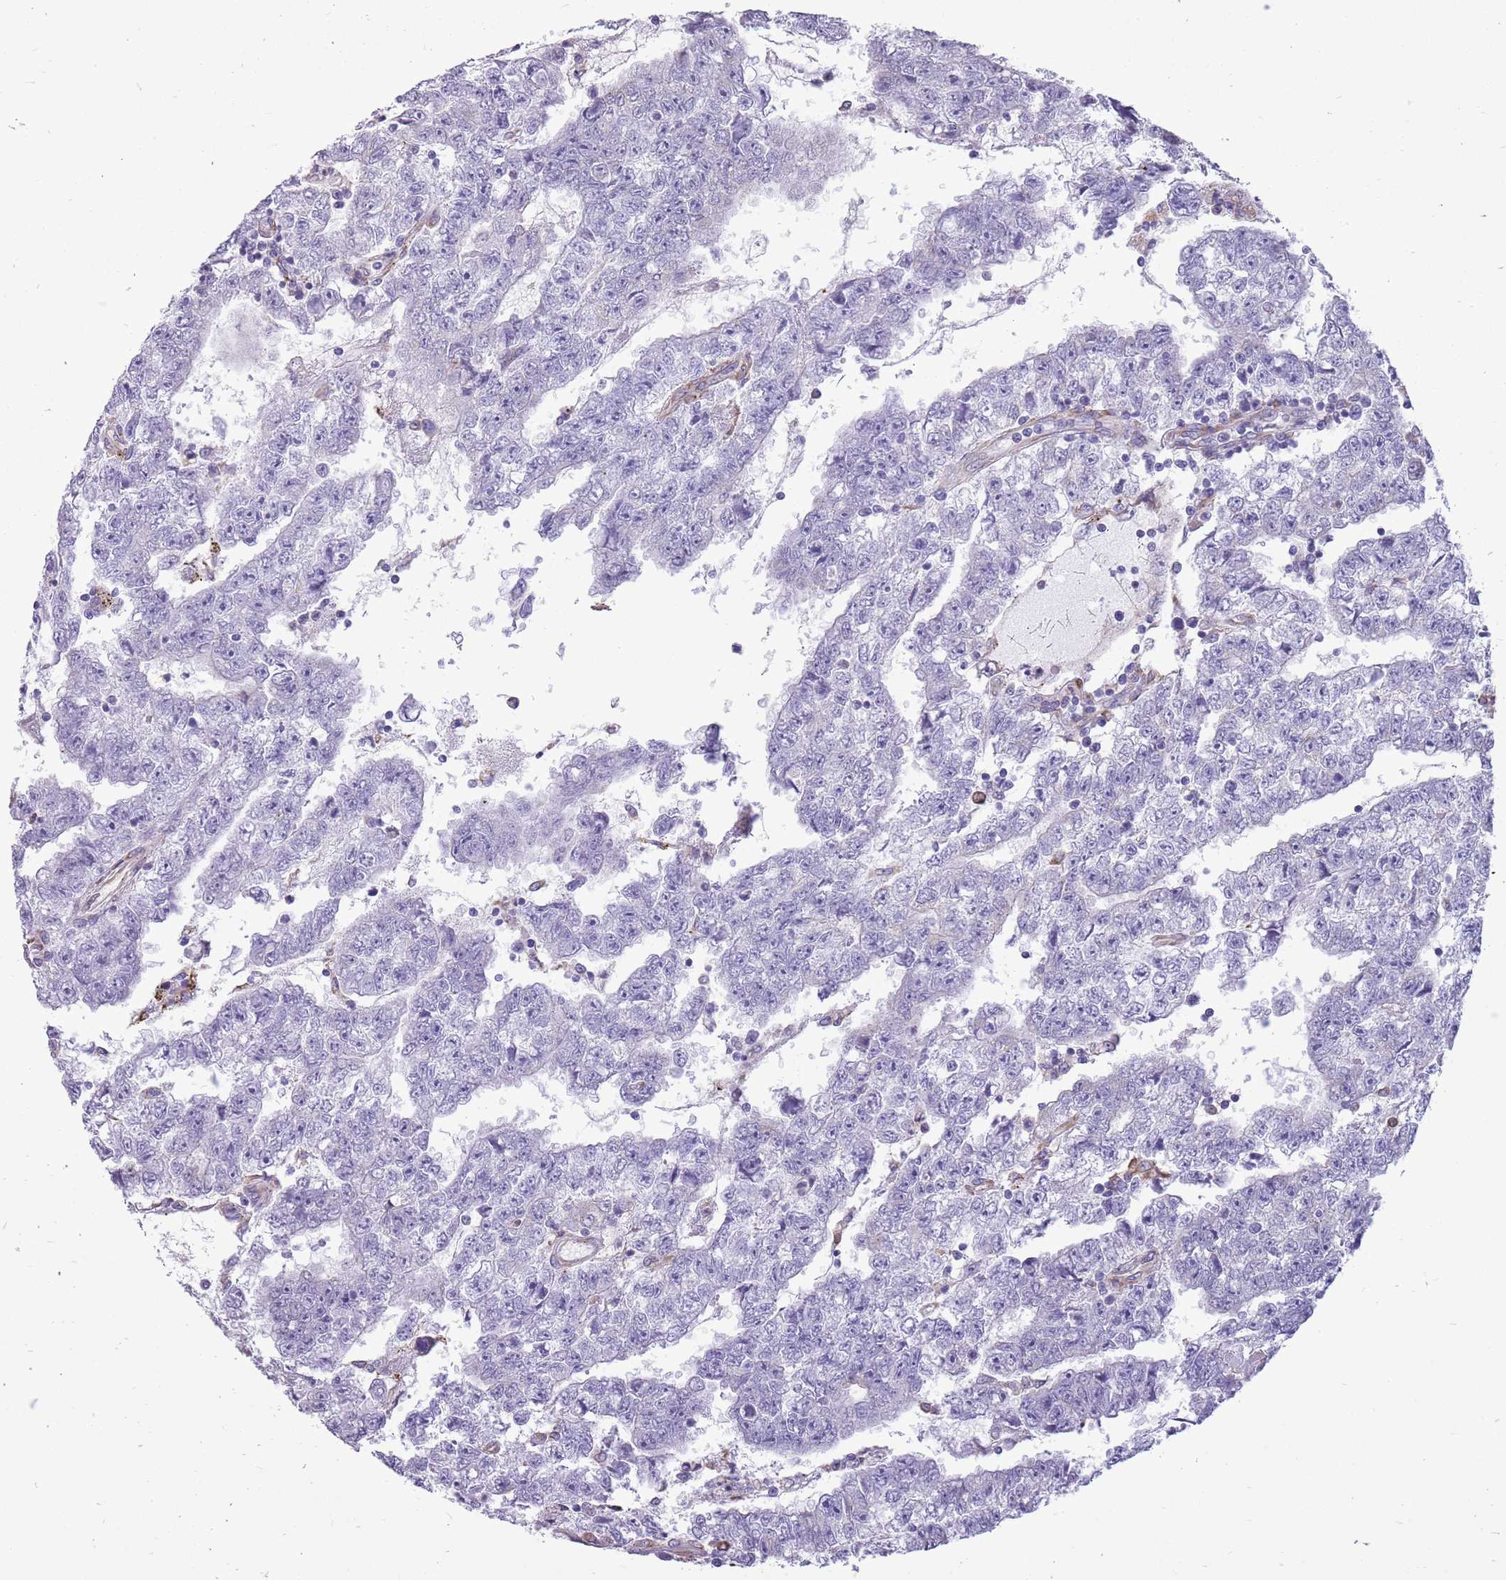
{"staining": {"intensity": "negative", "quantity": "none", "location": "none"}, "tissue": "testis cancer", "cell_type": "Tumor cells", "image_type": "cancer", "snomed": [{"axis": "morphology", "description": "Carcinoma, Embryonal, NOS"}, {"axis": "topography", "description": "Testis"}], "caption": "DAB immunohistochemical staining of human testis cancer (embryonal carcinoma) exhibits no significant positivity in tumor cells. Brightfield microscopy of IHC stained with DAB (3,3'-diaminobenzidine) (brown) and hematoxylin (blue), captured at high magnification.", "gene": "KCTD19", "patient": {"sex": "male", "age": 25}}